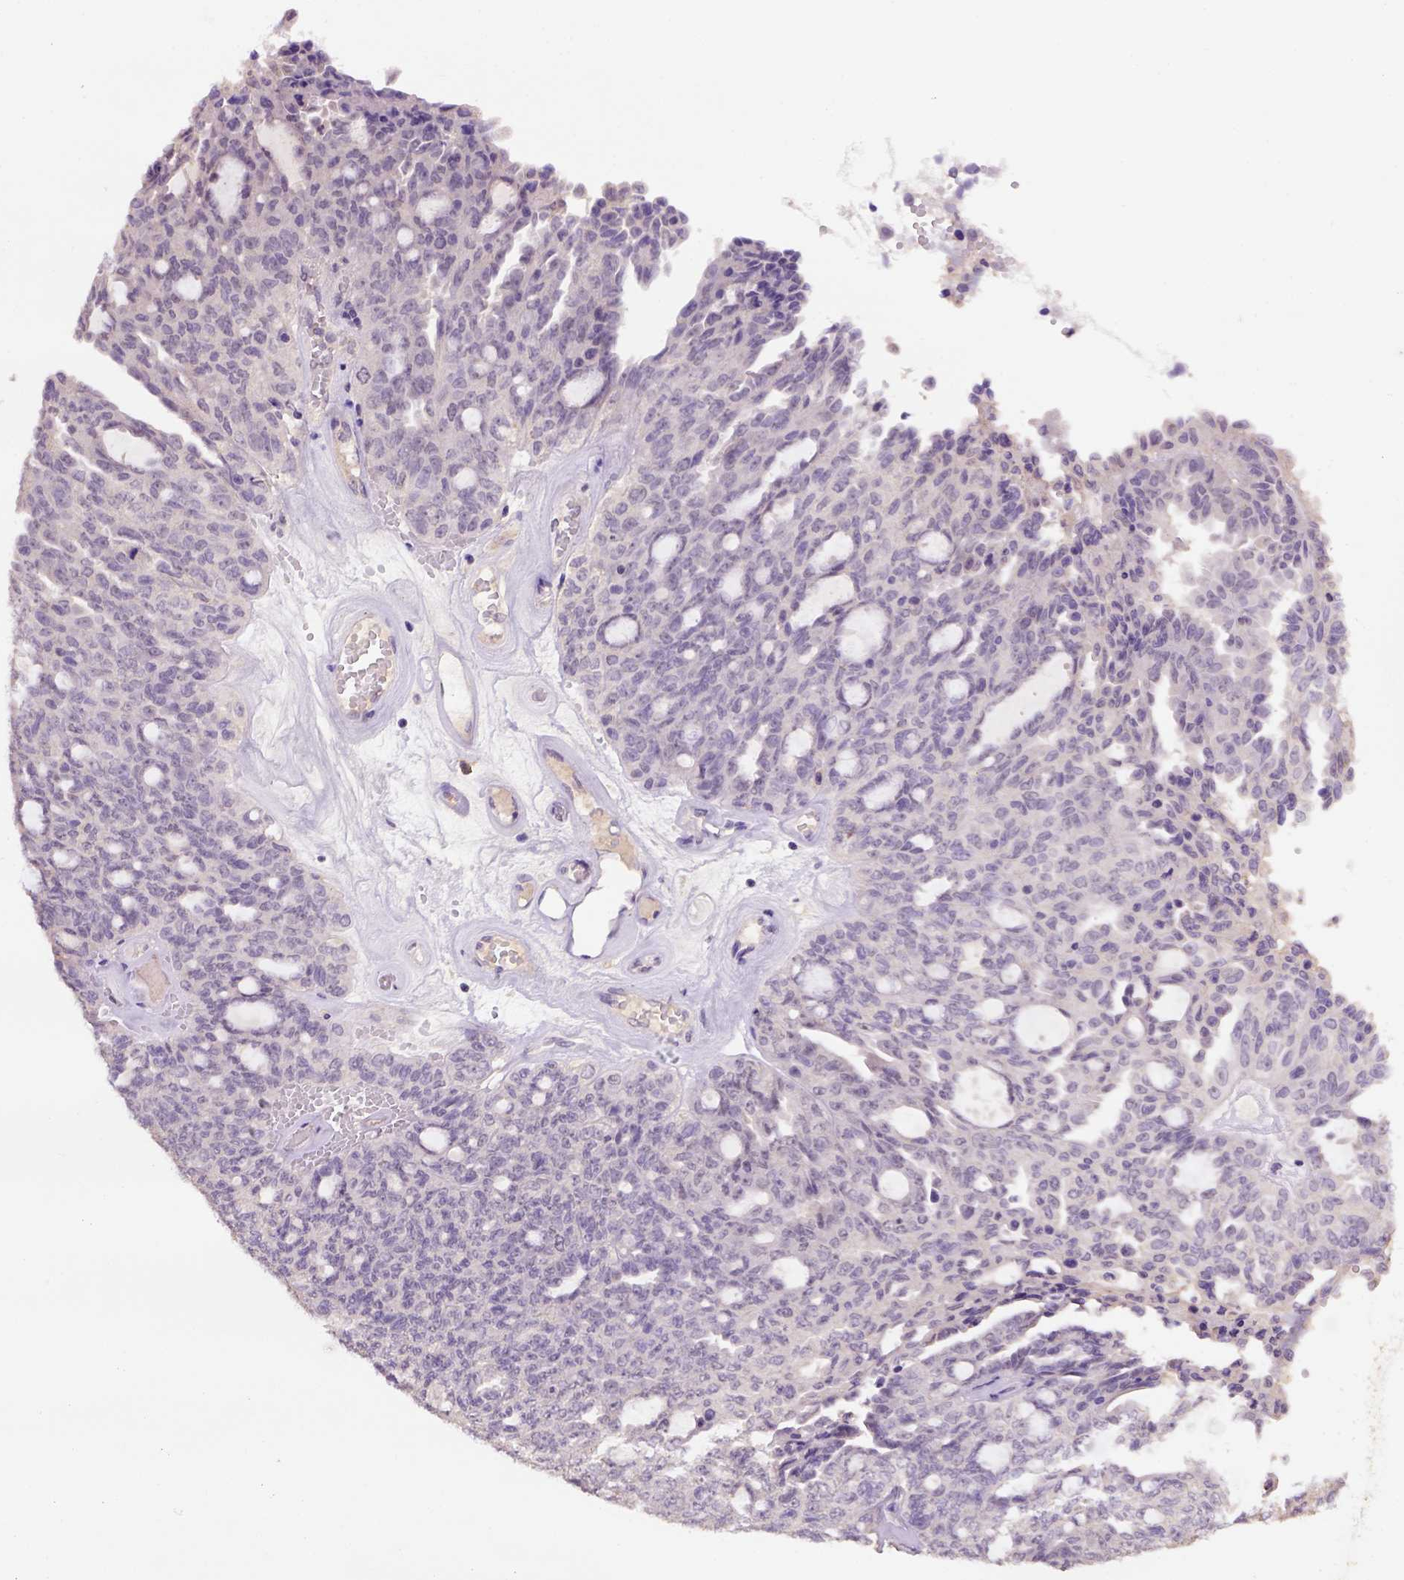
{"staining": {"intensity": "weak", "quantity": "25%-75%", "location": "cytoplasmic/membranous,nuclear"}, "tissue": "ovarian cancer", "cell_type": "Tumor cells", "image_type": "cancer", "snomed": [{"axis": "morphology", "description": "Cystadenocarcinoma, serous, NOS"}, {"axis": "topography", "description": "Ovary"}], "caption": "DAB (3,3'-diaminobenzidine) immunohistochemical staining of human ovarian serous cystadenocarcinoma exhibits weak cytoplasmic/membranous and nuclear protein staining in approximately 25%-75% of tumor cells.", "gene": "SCML4", "patient": {"sex": "female", "age": 71}}